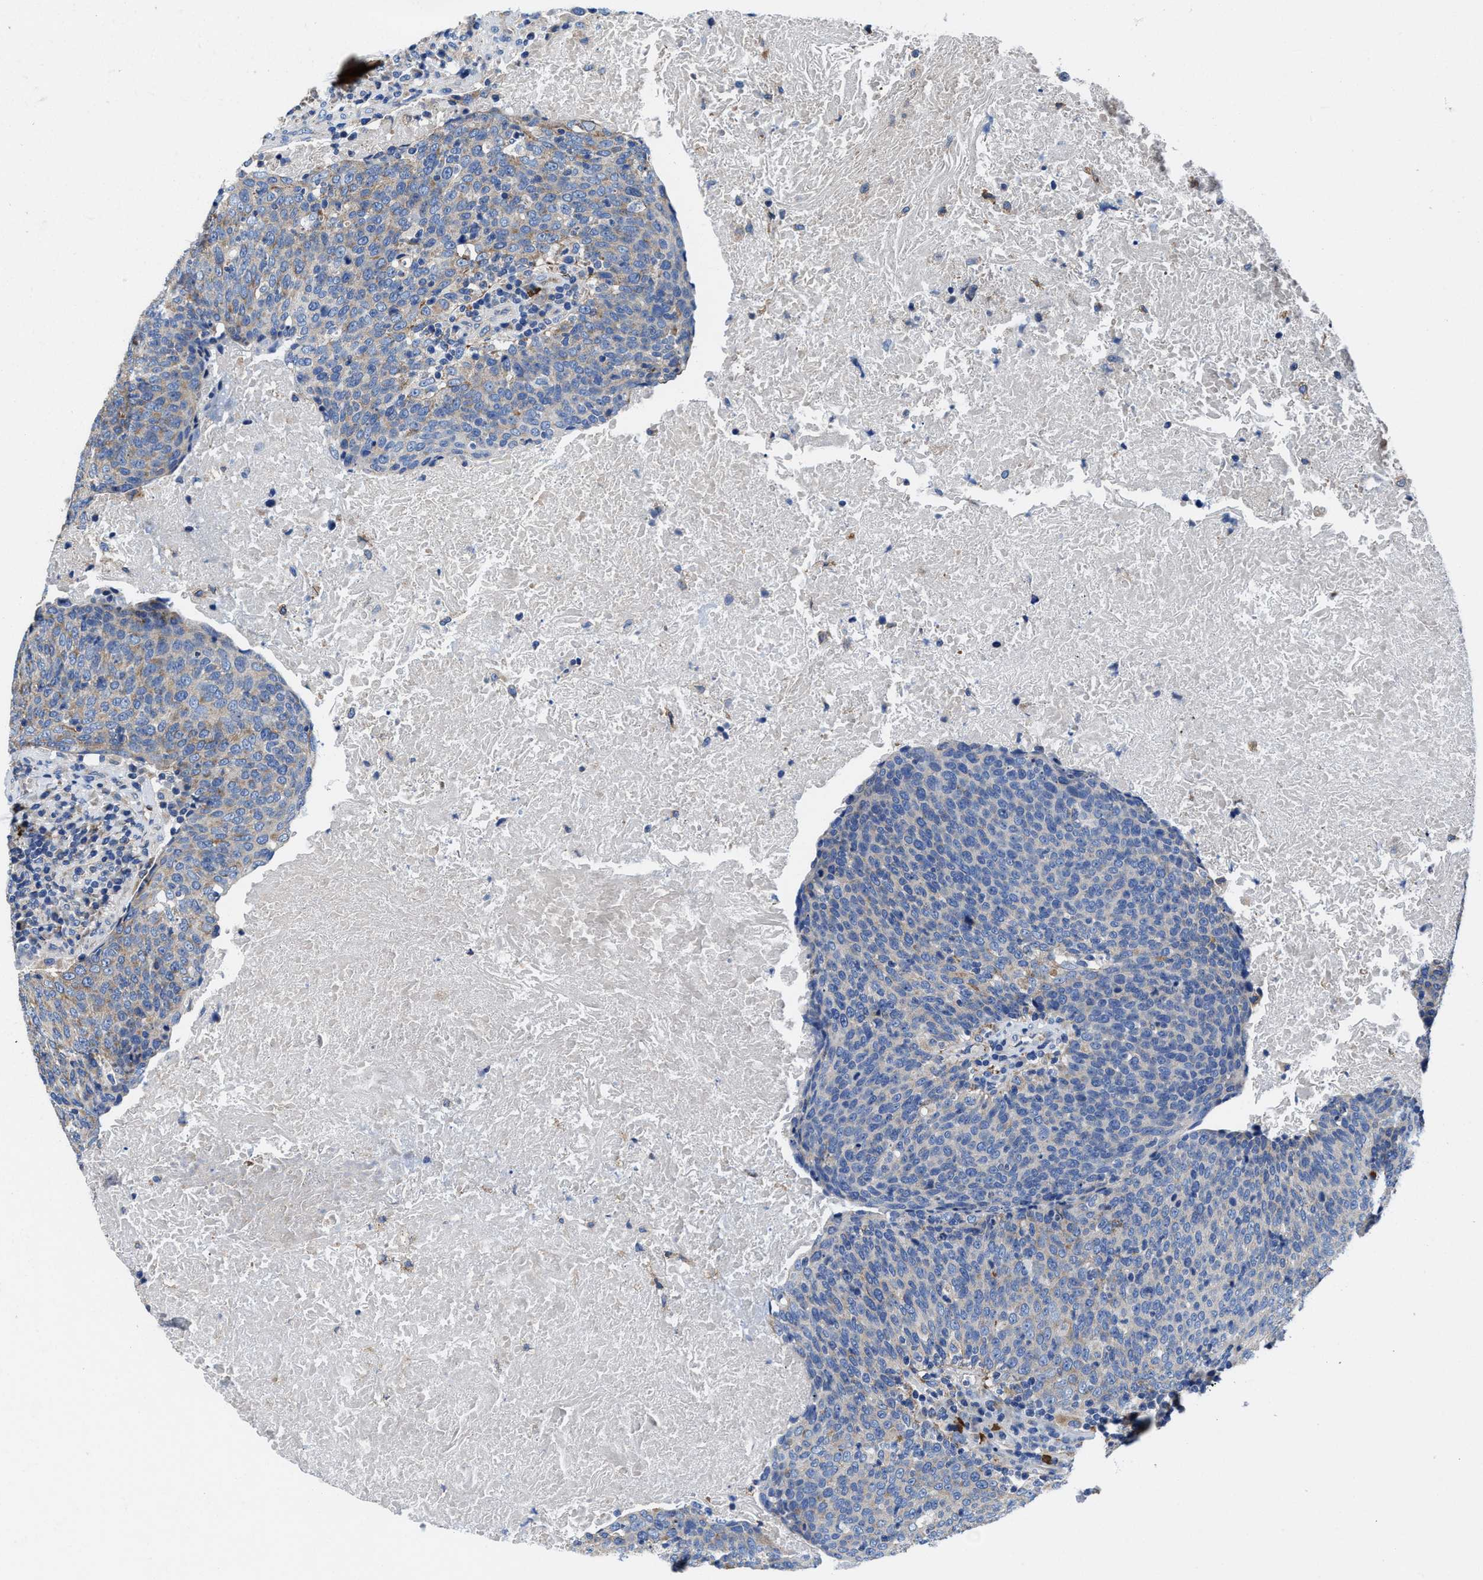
{"staining": {"intensity": "weak", "quantity": "25%-75%", "location": "cytoplasmic/membranous"}, "tissue": "head and neck cancer", "cell_type": "Tumor cells", "image_type": "cancer", "snomed": [{"axis": "morphology", "description": "Squamous cell carcinoma, NOS"}, {"axis": "morphology", "description": "Squamous cell carcinoma, metastatic, NOS"}, {"axis": "topography", "description": "Lymph node"}, {"axis": "topography", "description": "Head-Neck"}], "caption": "Protein analysis of head and neck cancer tissue reveals weak cytoplasmic/membranous positivity in about 25%-75% of tumor cells.", "gene": "TMEM30A", "patient": {"sex": "male", "age": 62}}